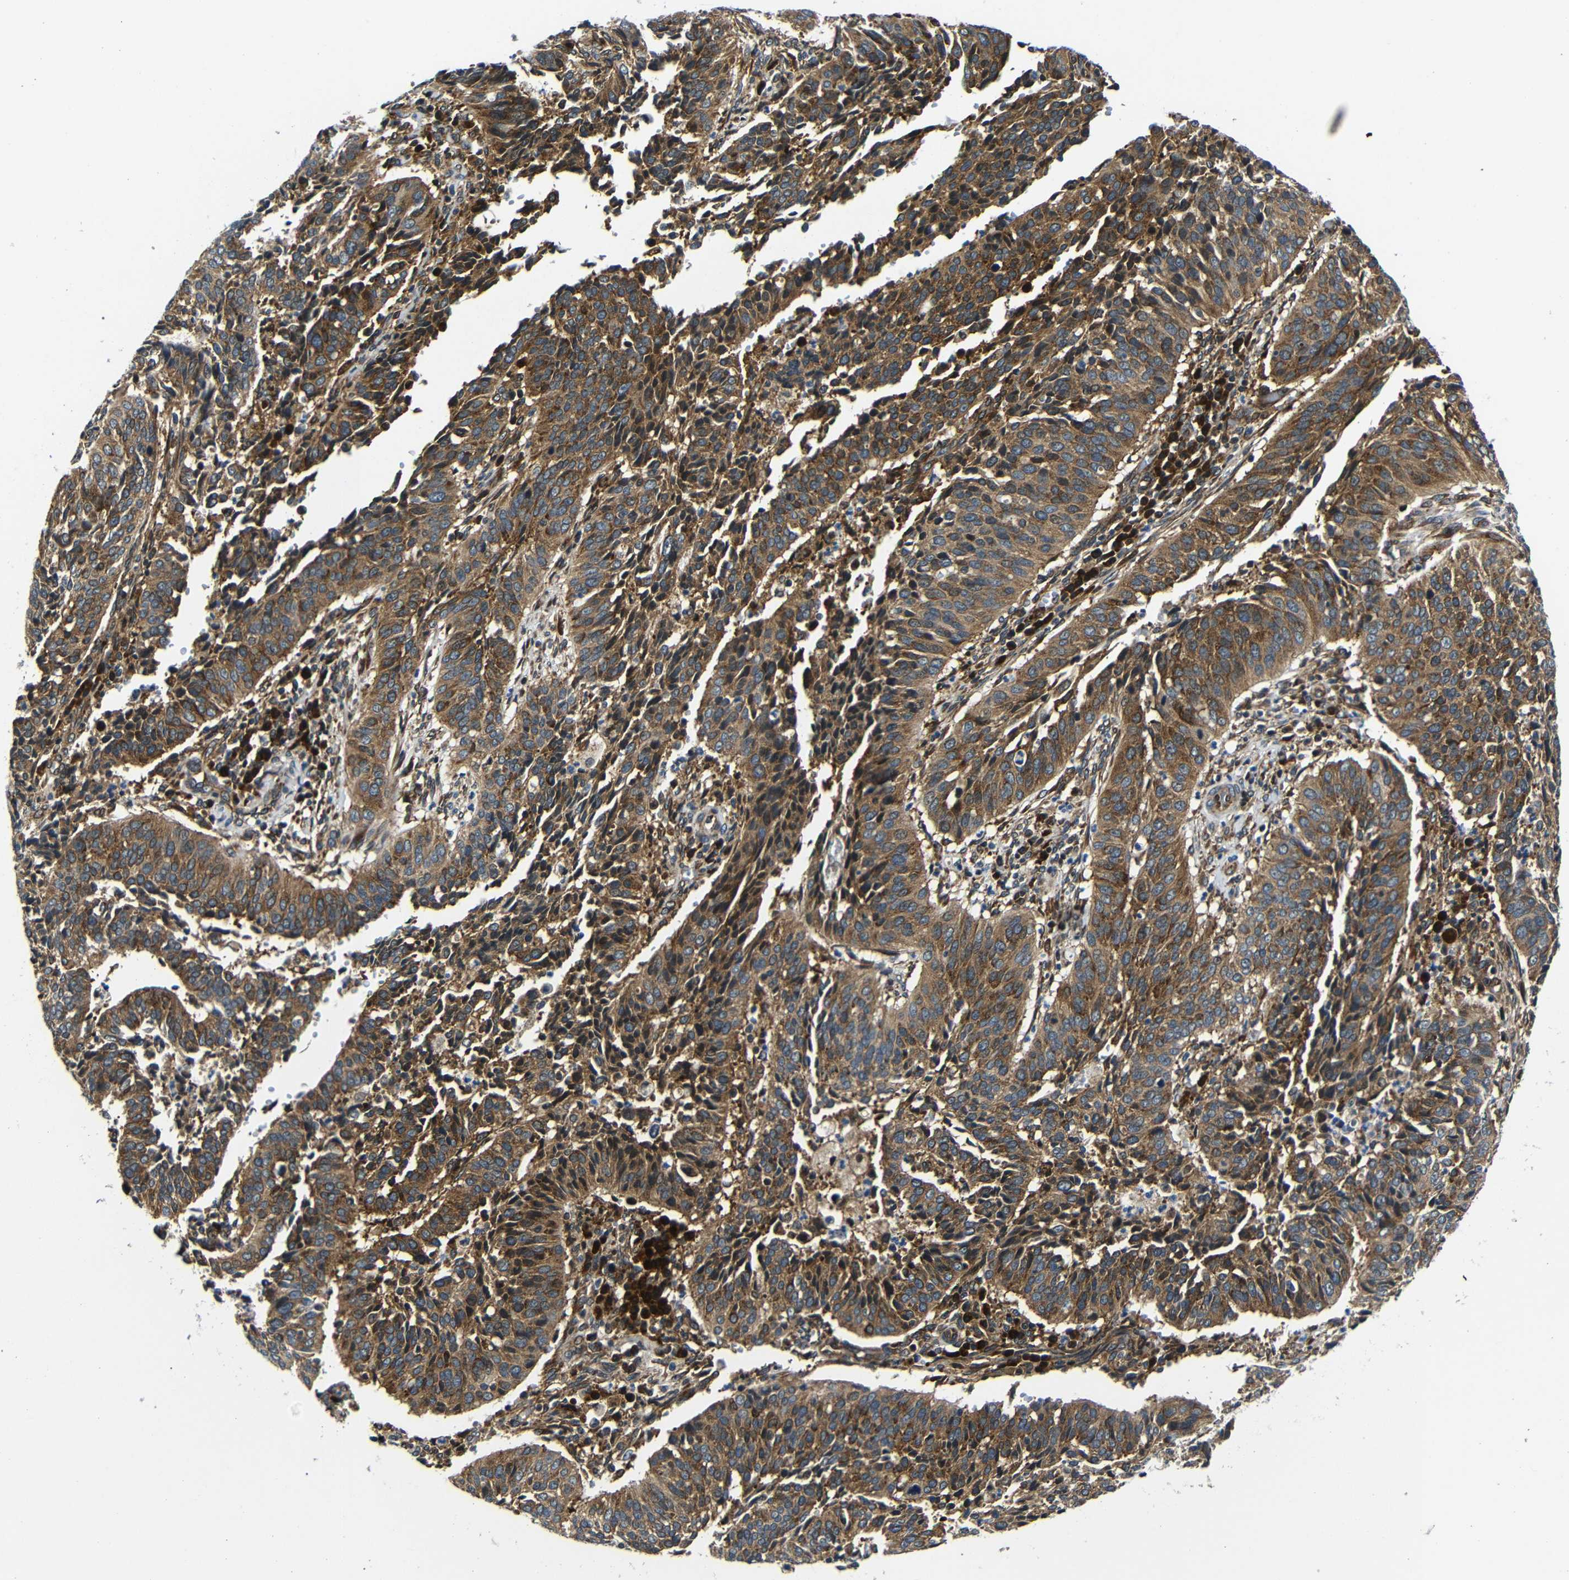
{"staining": {"intensity": "moderate", "quantity": ">75%", "location": "cytoplasmic/membranous"}, "tissue": "cervical cancer", "cell_type": "Tumor cells", "image_type": "cancer", "snomed": [{"axis": "morphology", "description": "Normal tissue, NOS"}, {"axis": "morphology", "description": "Squamous cell carcinoma, NOS"}, {"axis": "topography", "description": "Cervix"}], "caption": "Immunohistochemical staining of human cervical cancer (squamous cell carcinoma) exhibits medium levels of moderate cytoplasmic/membranous positivity in approximately >75% of tumor cells.", "gene": "ABCE1", "patient": {"sex": "female", "age": 39}}